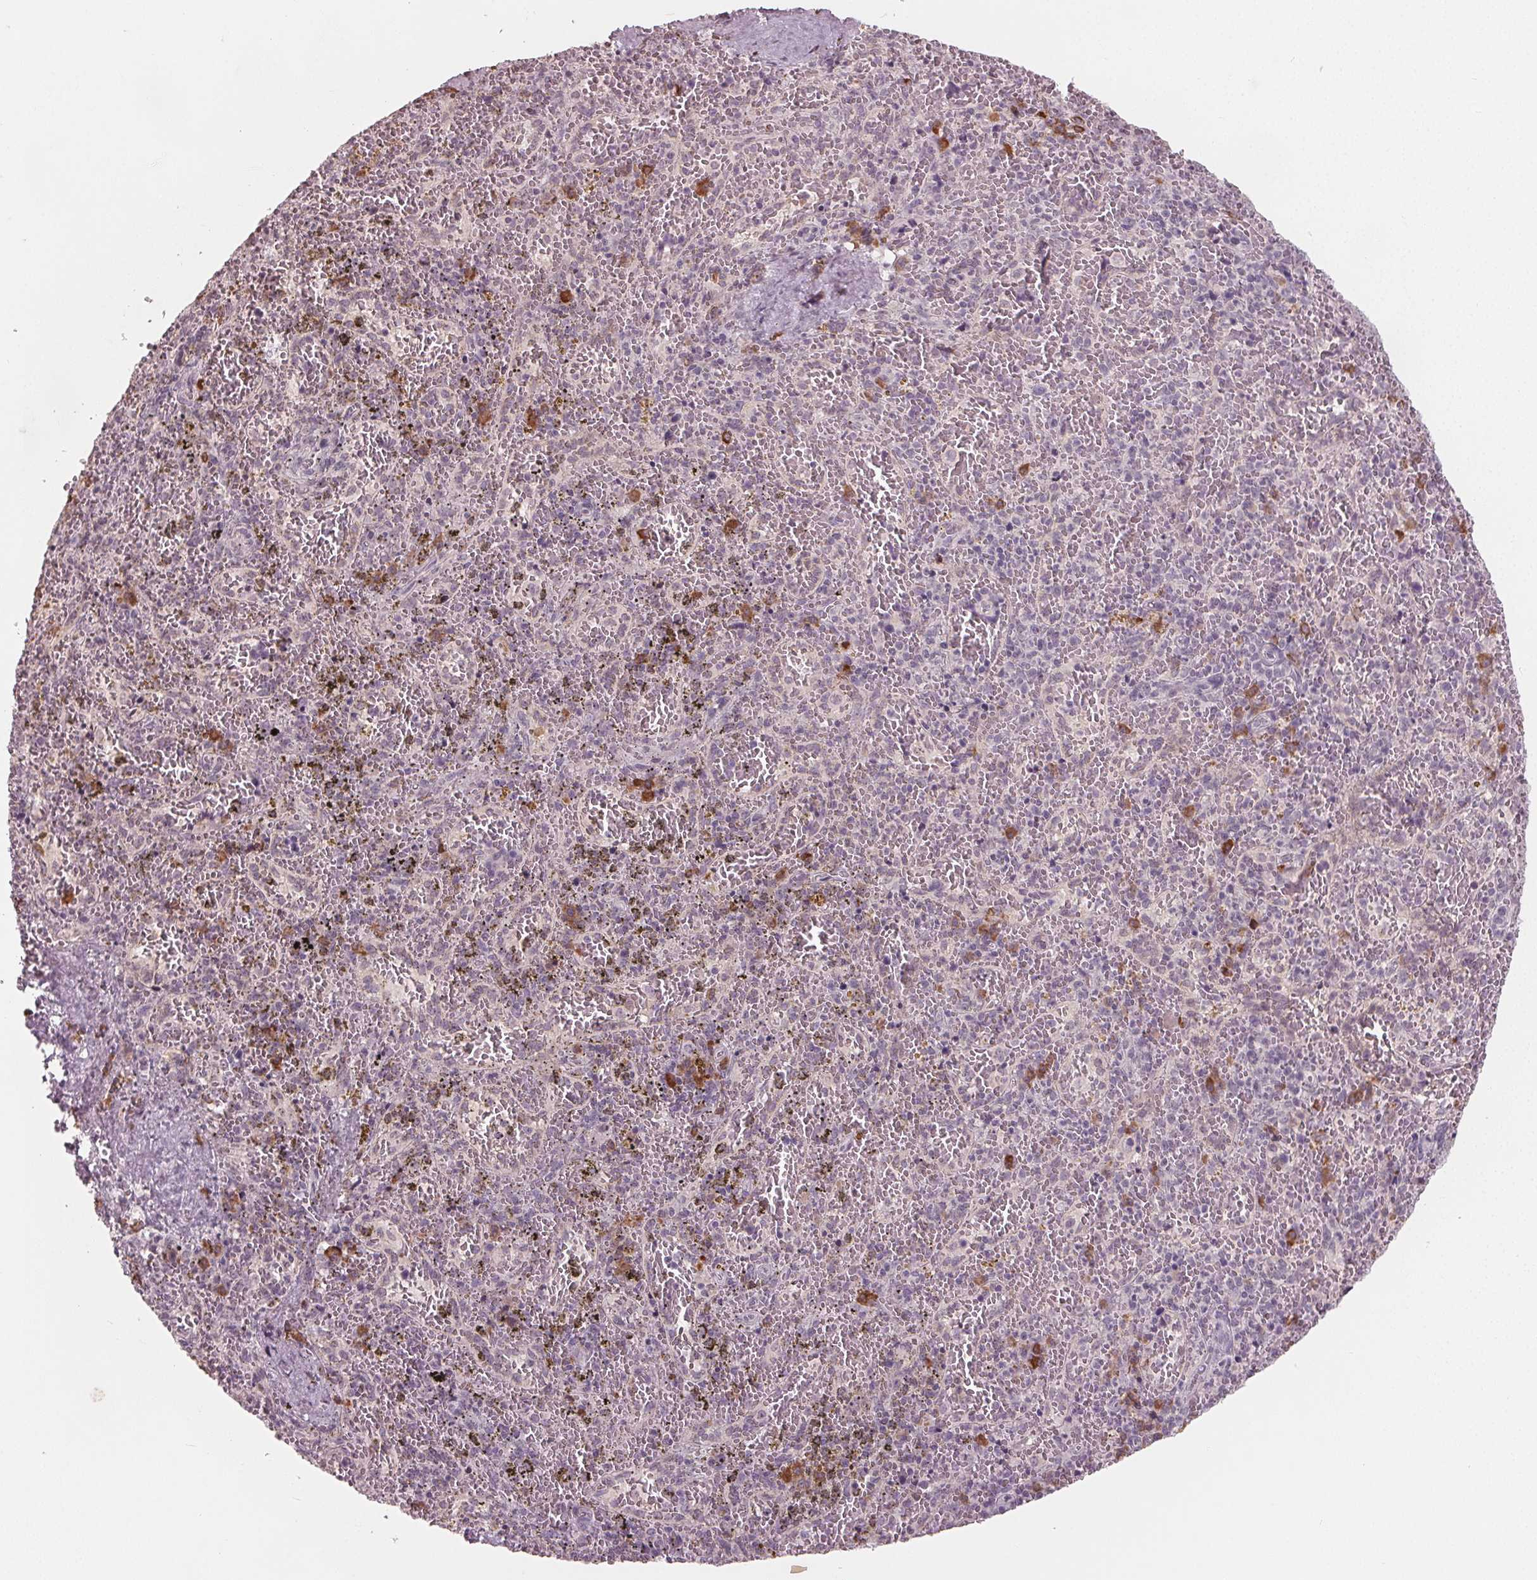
{"staining": {"intensity": "negative", "quantity": "none", "location": "none"}, "tissue": "spleen", "cell_type": "Cells in red pulp", "image_type": "normal", "snomed": [{"axis": "morphology", "description": "Normal tissue, NOS"}, {"axis": "topography", "description": "Spleen"}], "caption": "This is an immunohistochemistry (IHC) micrograph of benign spleen. There is no staining in cells in red pulp.", "gene": "CXCL16", "patient": {"sex": "female", "age": 50}}